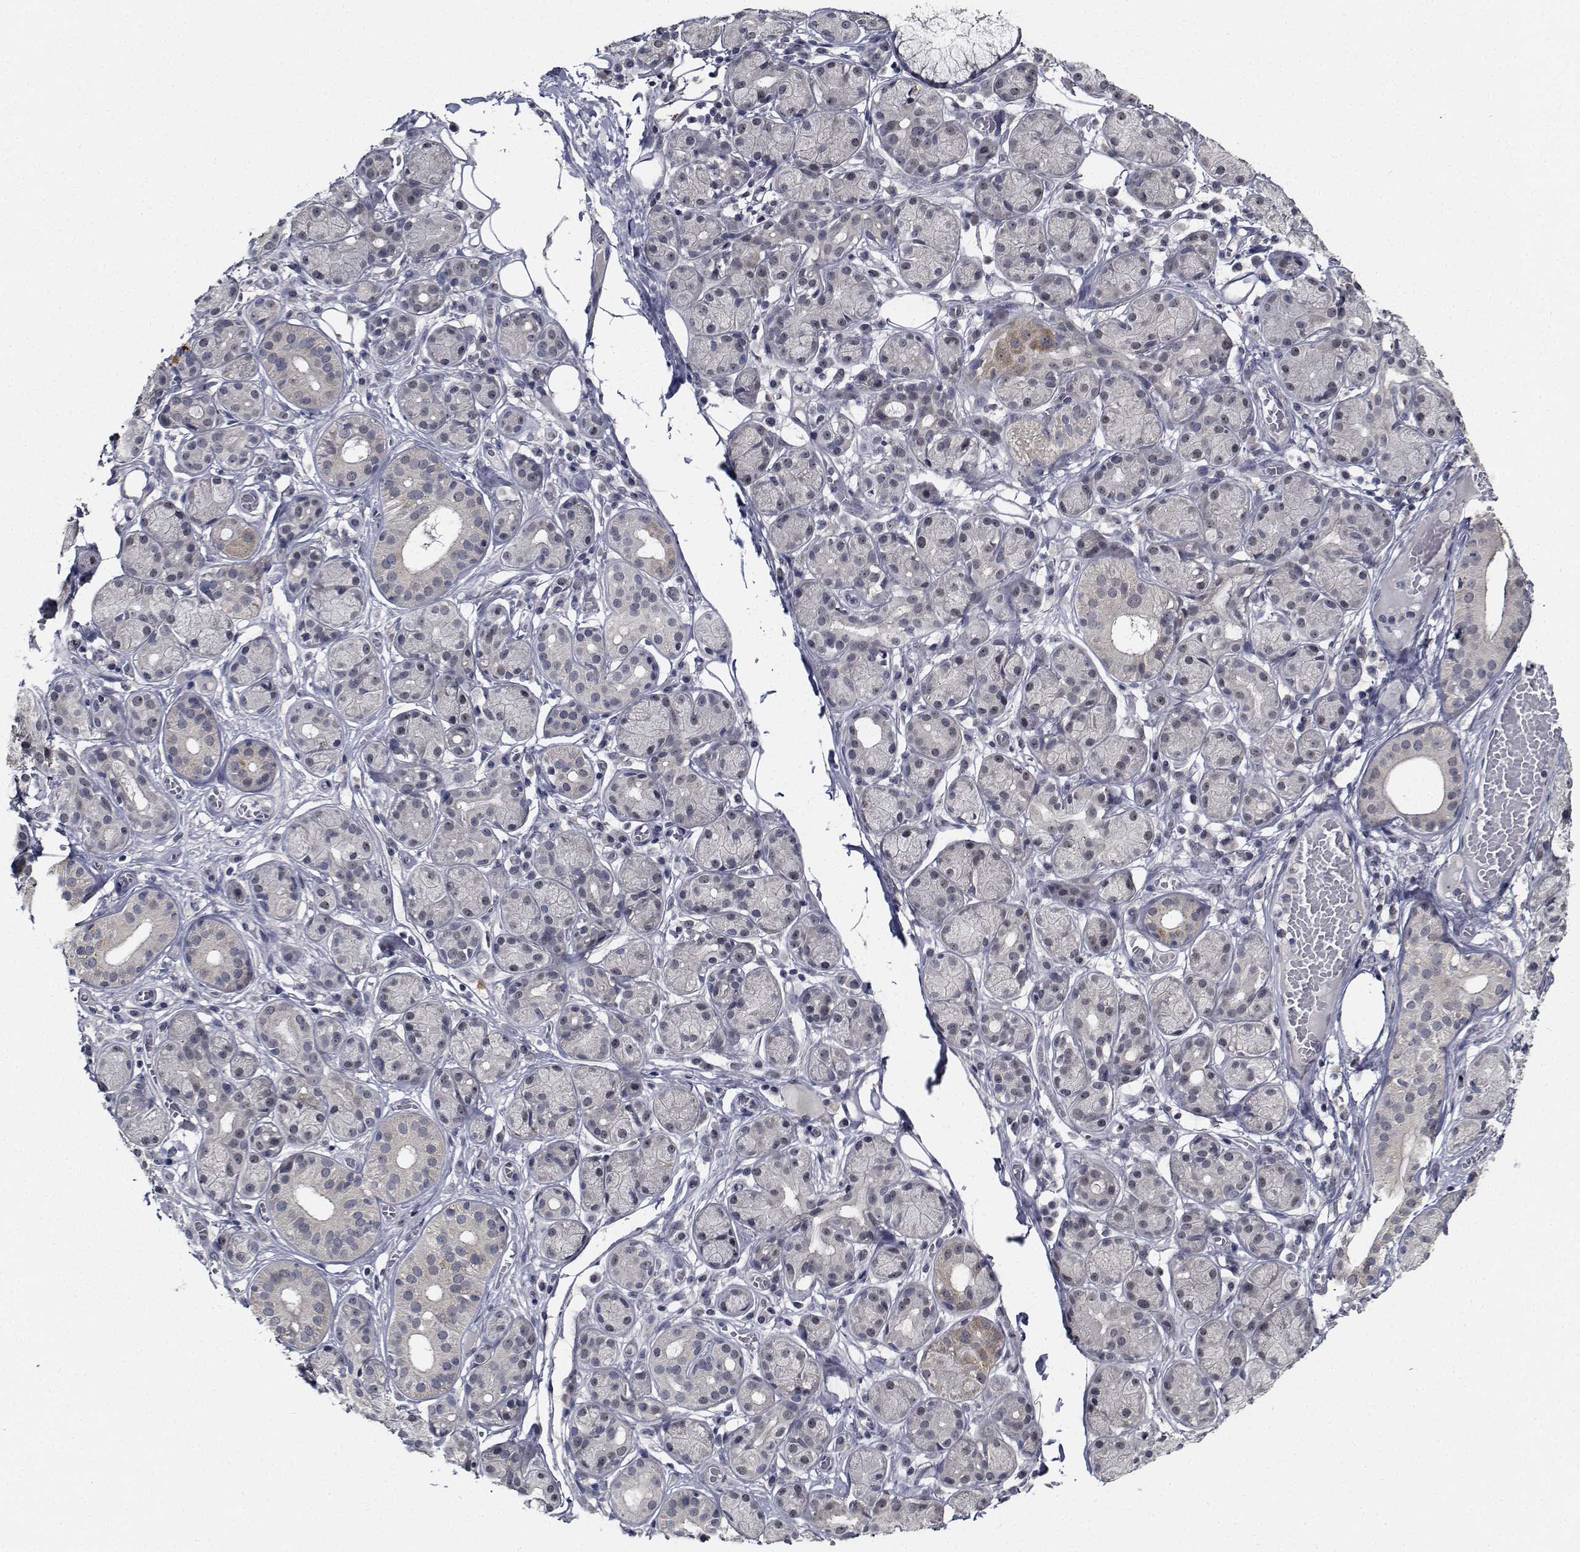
{"staining": {"intensity": "weak", "quantity": "25%-75%", "location": "nuclear"}, "tissue": "salivary gland", "cell_type": "Glandular cells", "image_type": "normal", "snomed": [{"axis": "morphology", "description": "Normal tissue, NOS"}, {"axis": "topography", "description": "Salivary gland"}, {"axis": "topography", "description": "Peripheral nerve tissue"}], "caption": "Benign salivary gland demonstrates weak nuclear positivity in about 25%-75% of glandular cells, visualized by immunohistochemistry.", "gene": "NVL", "patient": {"sex": "male", "age": 71}}